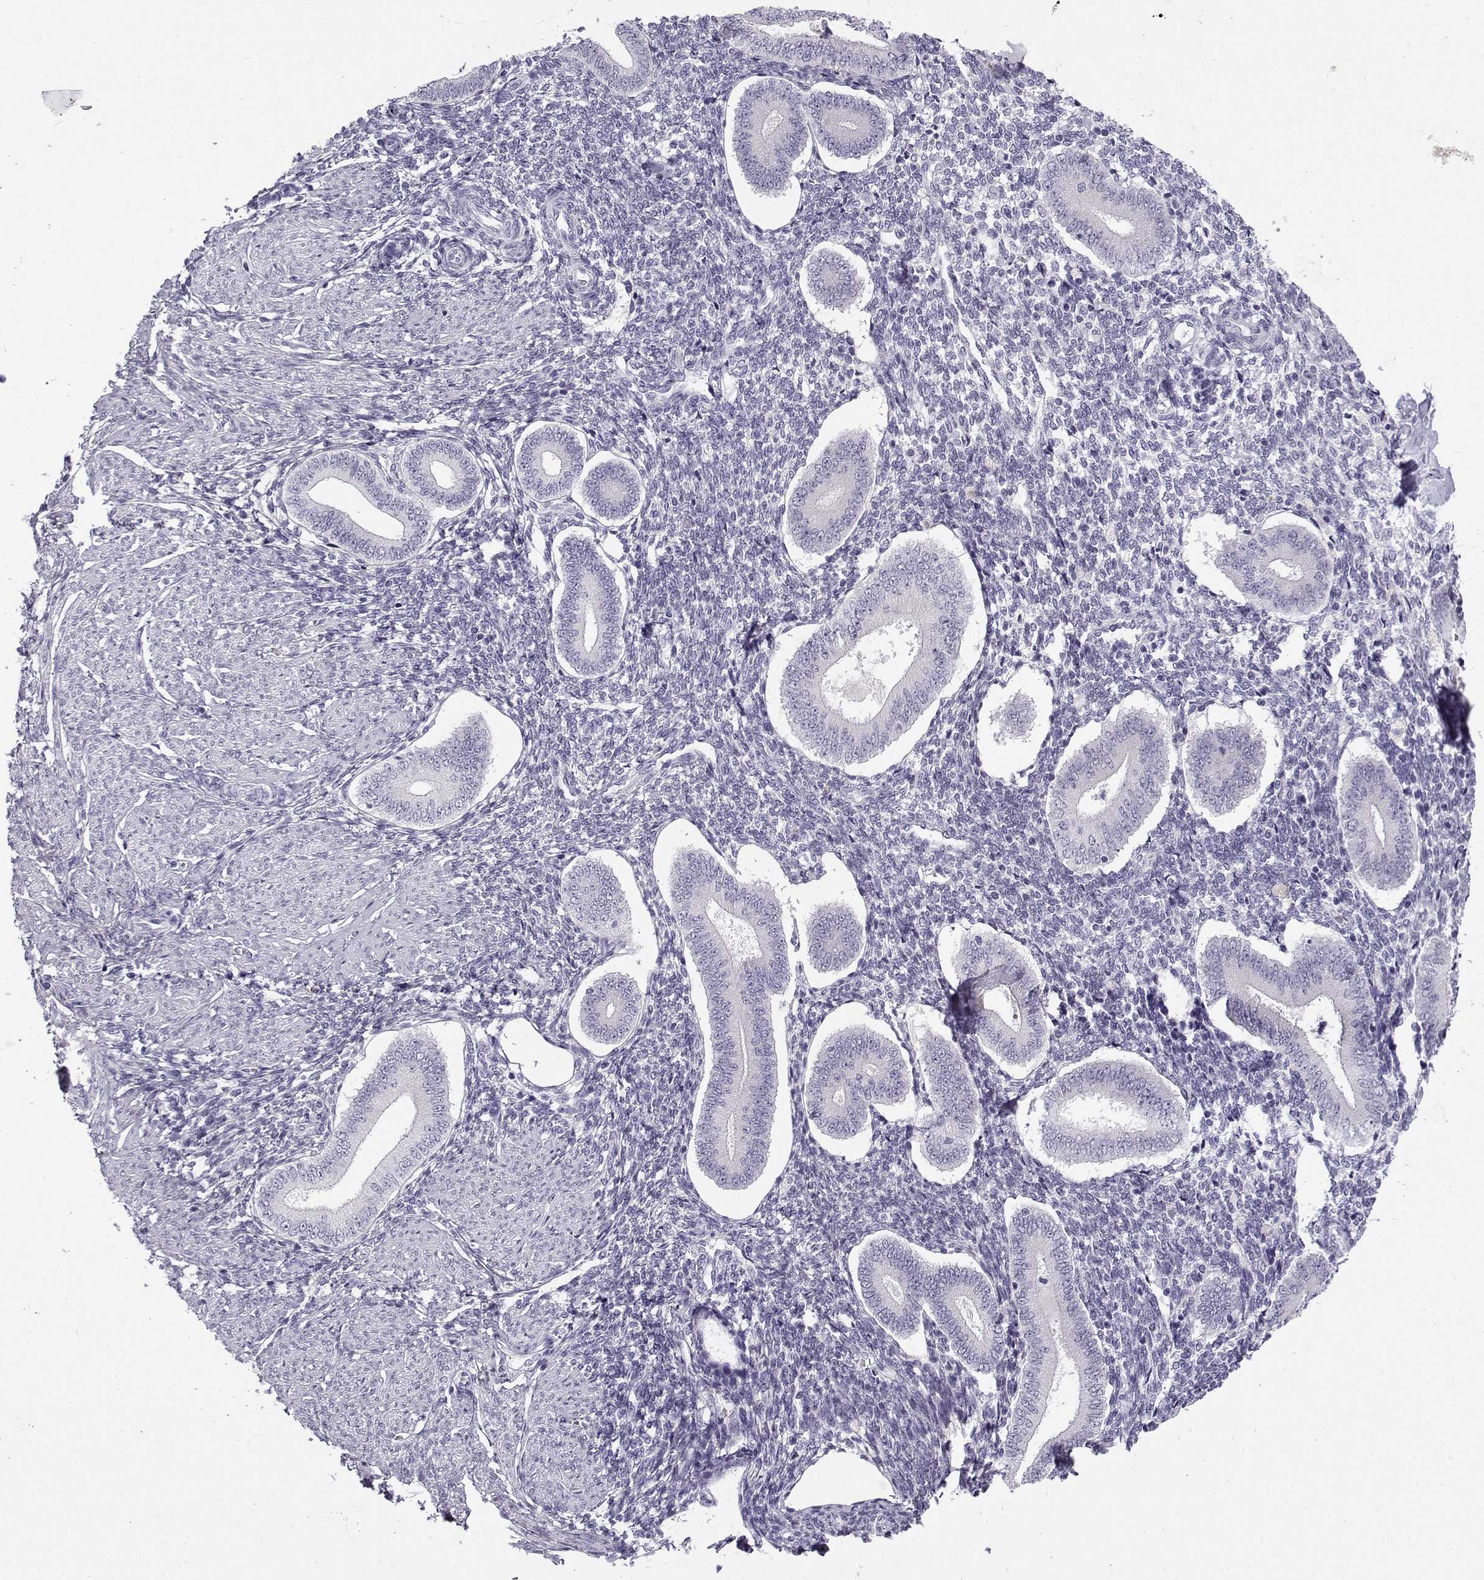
{"staining": {"intensity": "negative", "quantity": "none", "location": "none"}, "tissue": "endometrium", "cell_type": "Cells in endometrial stroma", "image_type": "normal", "snomed": [{"axis": "morphology", "description": "Normal tissue, NOS"}, {"axis": "topography", "description": "Endometrium"}], "caption": "High magnification brightfield microscopy of benign endometrium stained with DAB (3,3'-diaminobenzidine) (brown) and counterstained with hematoxylin (blue): cells in endometrial stroma show no significant staining. (DAB (3,3'-diaminobenzidine) IHC, high magnification).", "gene": "GTSF1L", "patient": {"sex": "female", "age": 40}}